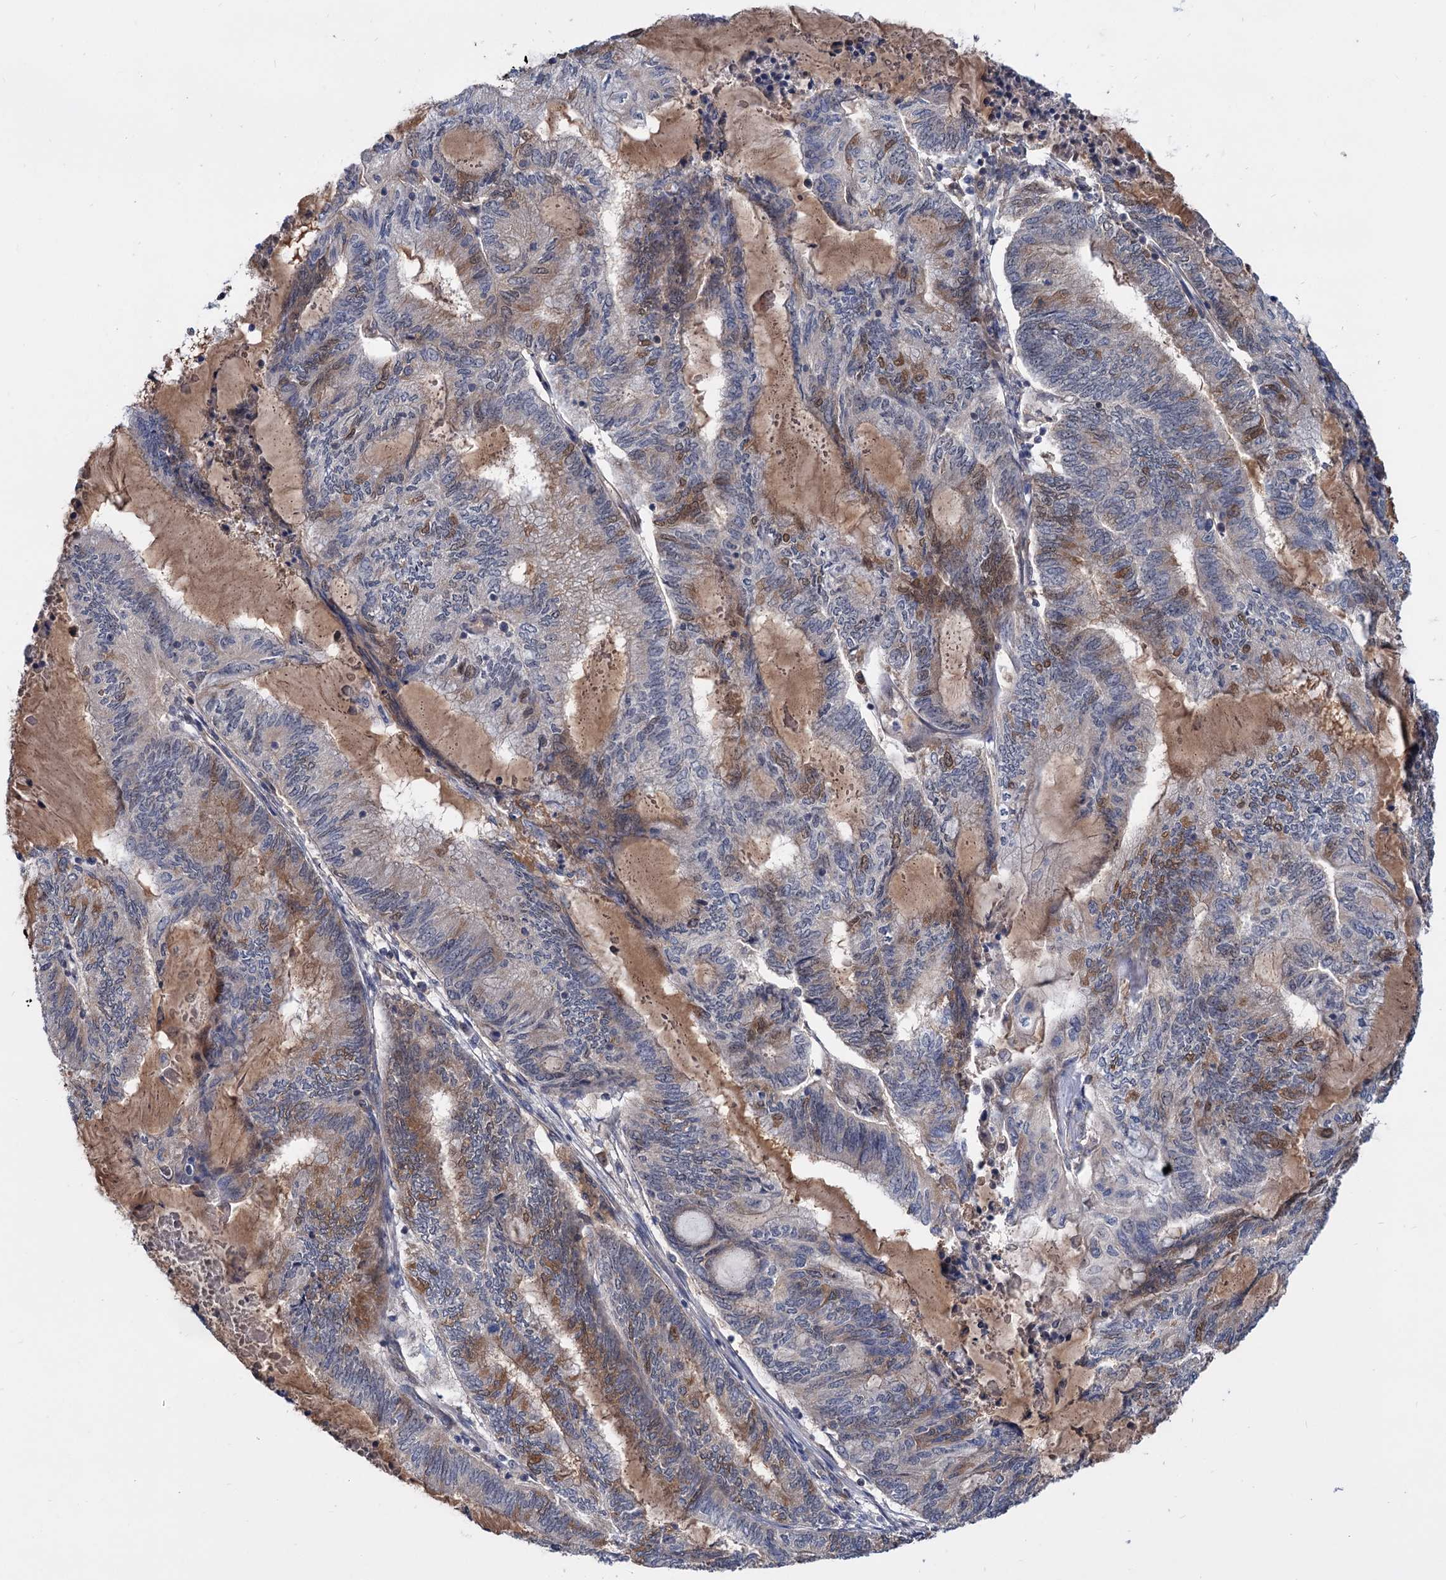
{"staining": {"intensity": "moderate", "quantity": "<25%", "location": "cytoplasmic/membranous"}, "tissue": "endometrial cancer", "cell_type": "Tumor cells", "image_type": "cancer", "snomed": [{"axis": "morphology", "description": "Adenocarcinoma, NOS"}, {"axis": "topography", "description": "Uterus"}, {"axis": "topography", "description": "Endometrium"}], "caption": "About <25% of tumor cells in human endometrial adenocarcinoma display moderate cytoplasmic/membranous protein staining as visualized by brown immunohistochemical staining.", "gene": "SNX15", "patient": {"sex": "female", "age": 70}}